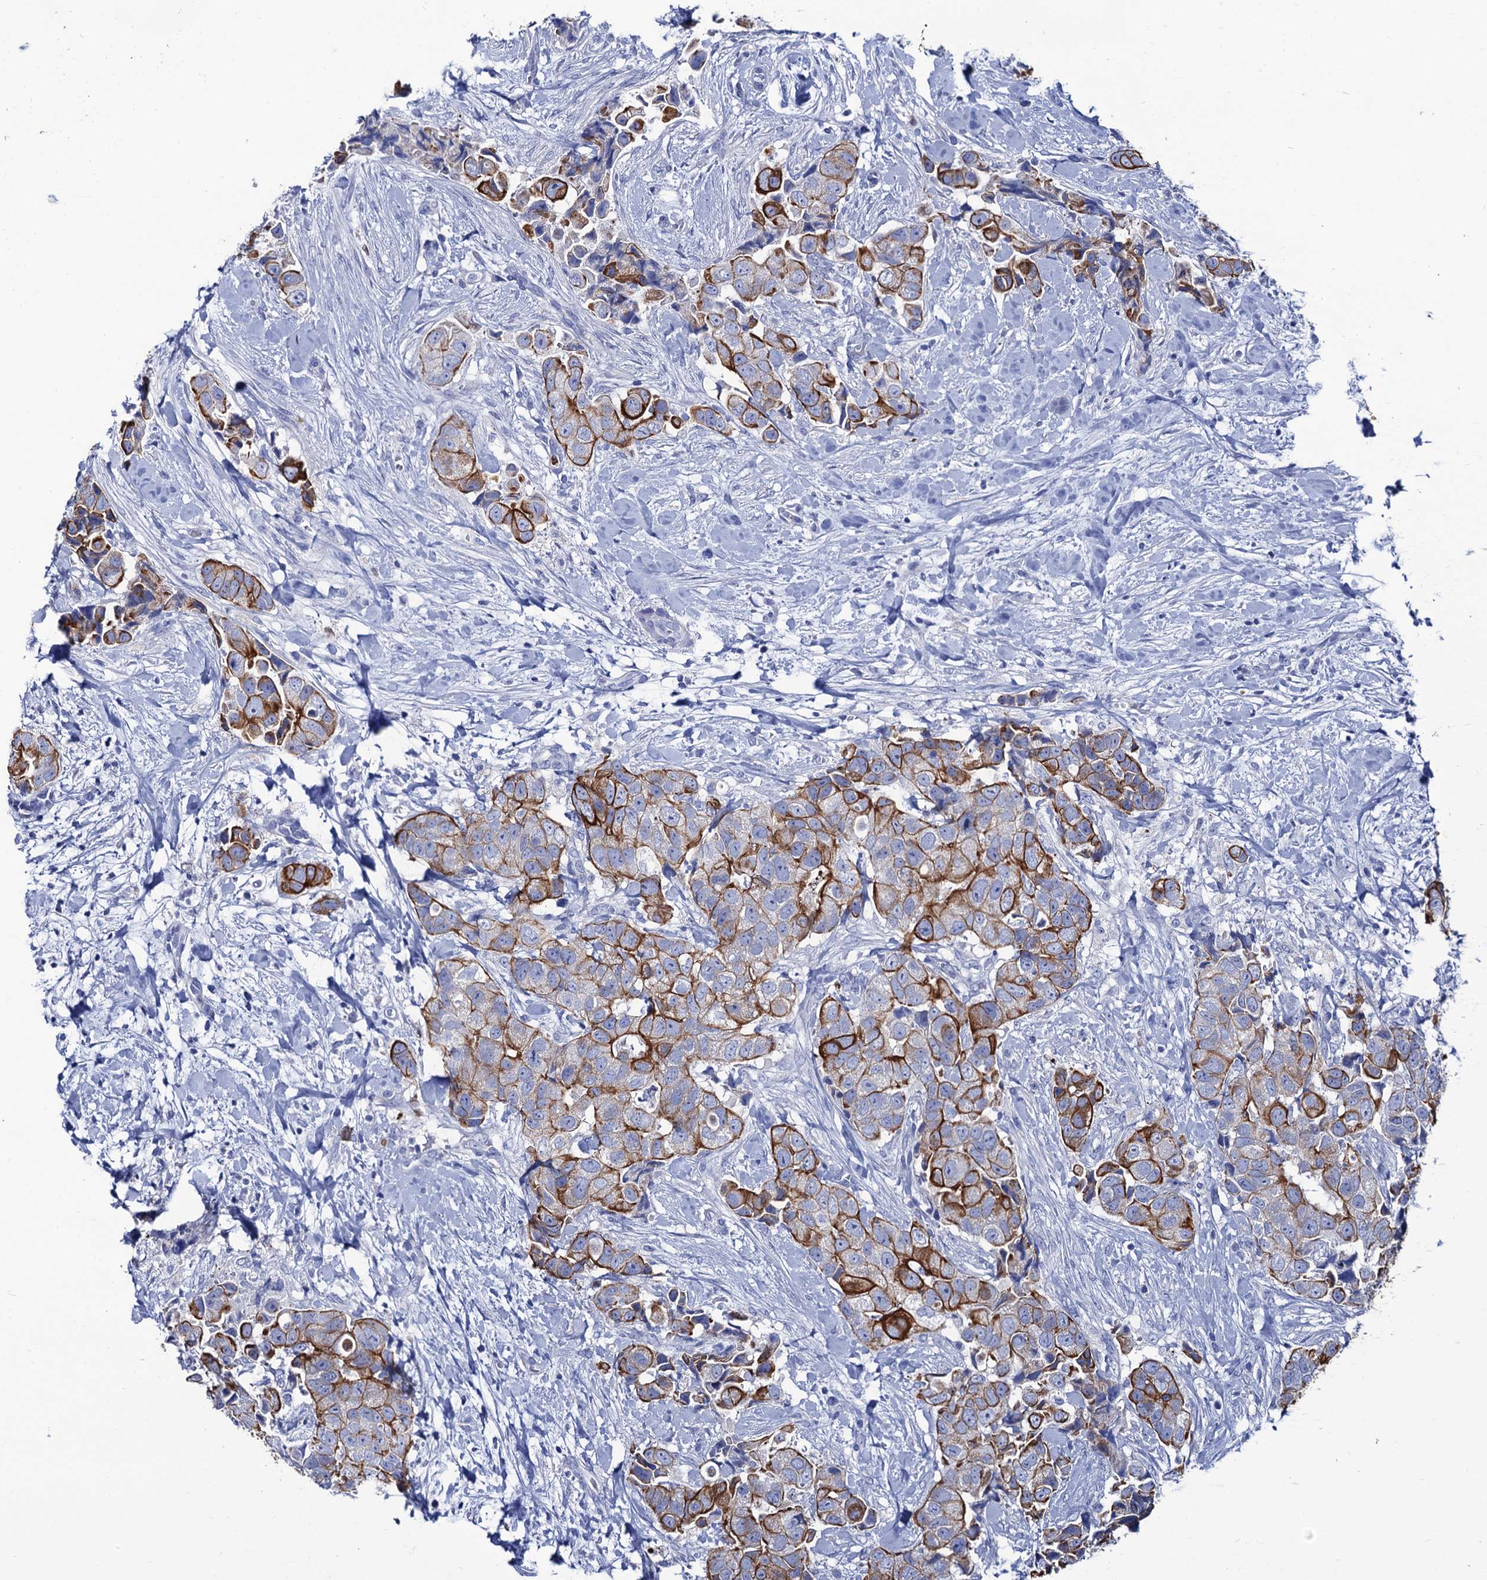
{"staining": {"intensity": "strong", "quantity": "25%-75%", "location": "cytoplasmic/membranous"}, "tissue": "breast cancer", "cell_type": "Tumor cells", "image_type": "cancer", "snomed": [{"axis": "morphology", "description": "Normal tissue, NOS"}, {"axis": "morphology", "description": "Duct carcinoma"}, {"axis": "topography", "description": "Breast"}], "caption": "Breast intraductal carcinoma tissue demonstrates strong cytoplasmic/membranous positivity in about 25%-75% of tumor cells, visualized by immunohistochemistry.", "gene": "RAB3IP", "patient": {"sex": "female", "age": 62}}